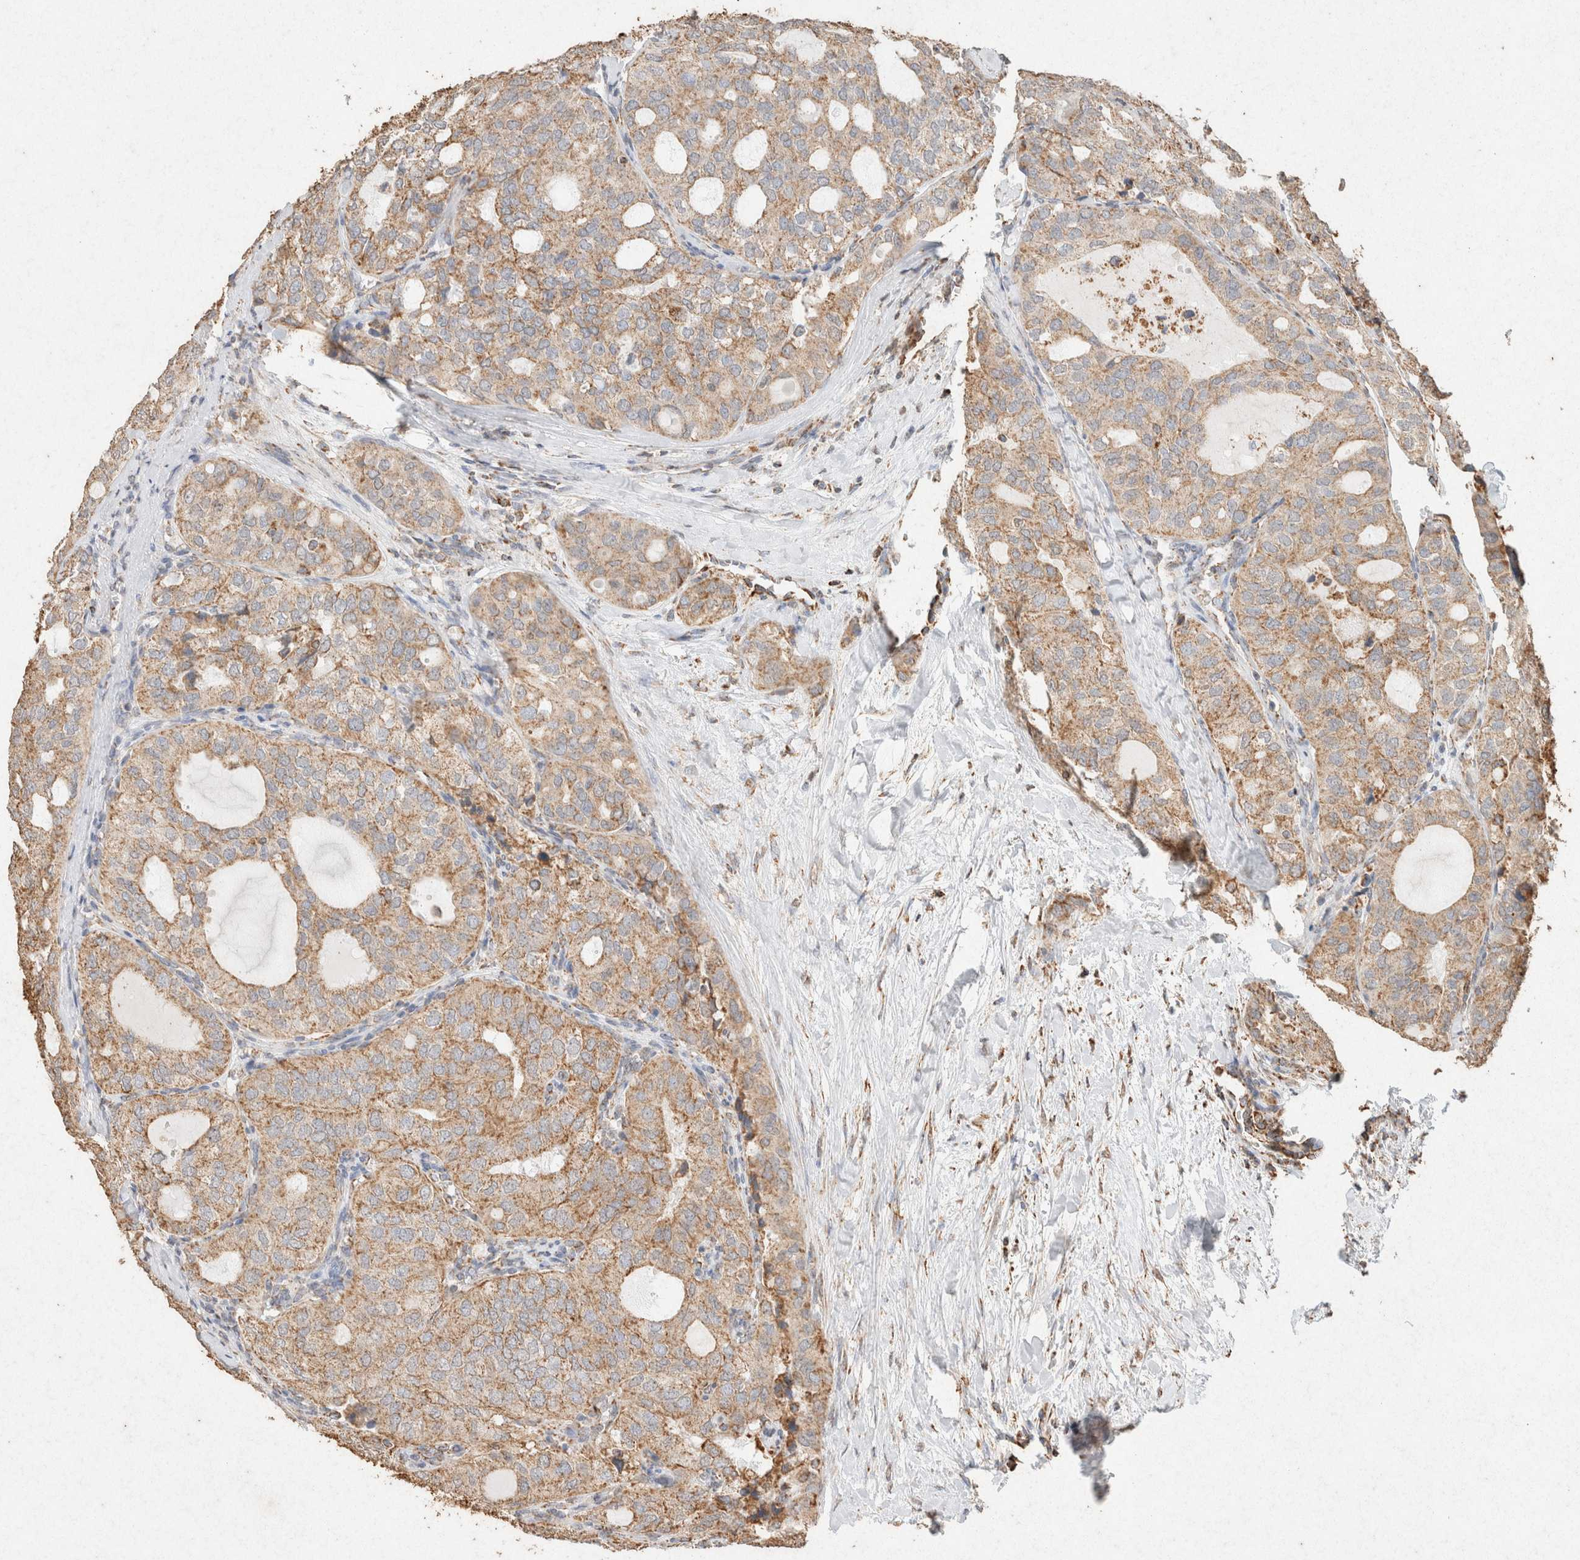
{"staining": {"intensity": "weak", "quantity": ">75%", "location": "cytoplasmic/membranous"}, "tissue": "thyroid cancer", "cell_type": "Tumor cells", "image_type": "cancer", "snomed": [{"axis": "morphology", "description": "Follicular adenoma carcinoma, NOS"}, {"axis": "topography", "description": "Thyroid gland"}], "caption": "A photomicrograph of human thyroid follicular adenoma carcinoma stained for a protein demonstrates weak cytoplasmic/membranous brown staining in tumor cells. (IHC, brightfield microscopy, high magnification).", "gene": "SDC2", "patient": {"sex": "male", "age": 75}}